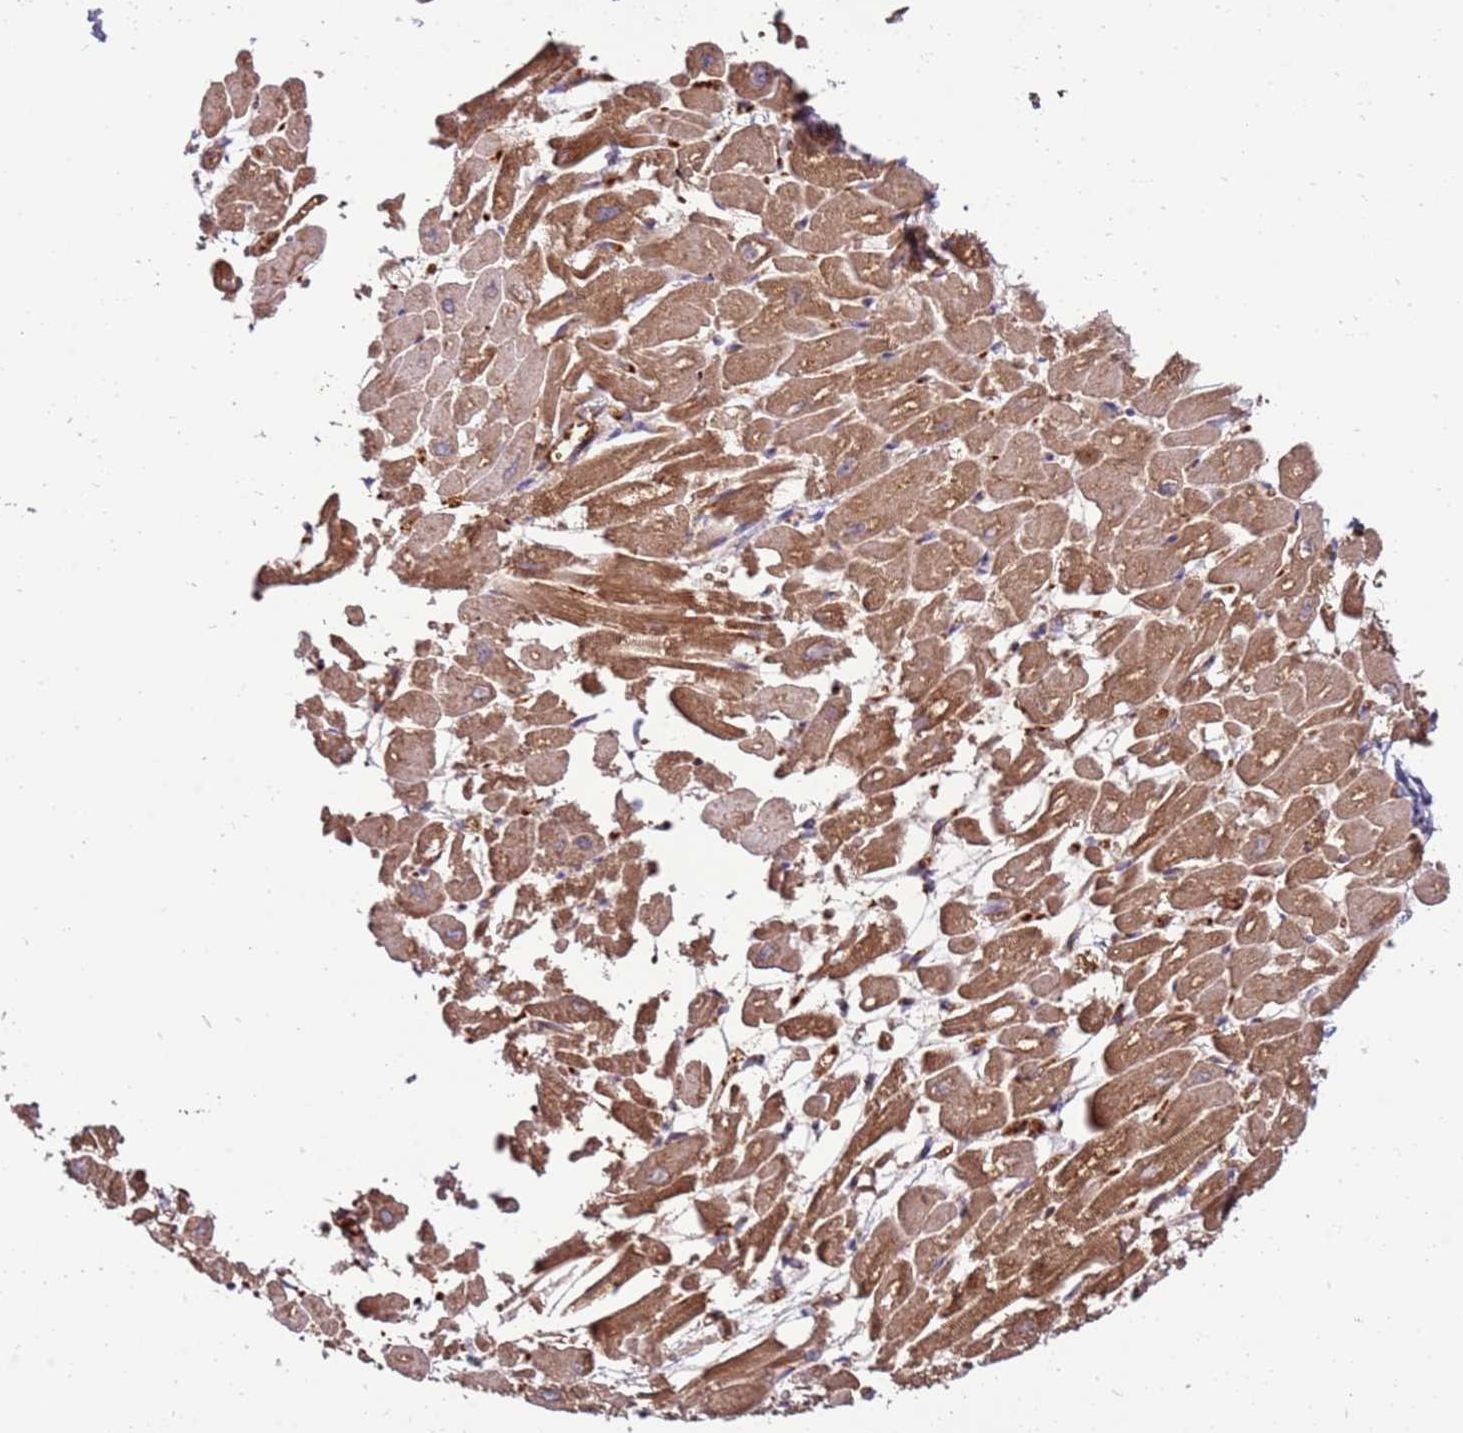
{"staining": {"intensity": "strong", "quantity": ">75%", "location": "cytoplasmic/membranous"}, "tissue": "heart muscle", "cell_type": "Cardiomyocytes", "image_type": "normal", "snomed": [{"axis": "morphology", "description": "Normal tissue, NOS"}, {"axis": "topography", "description": "Heart"}], "caption": "Strong cytoplasmic/membranous protein expression is appreciated in approximately >75% of cardiomyocytes in heart muscle. The protein is stained brown, and the nuclei are stained in blue (DAB (3,3'-diaminobenzidine) IHC with brightfield microscopy, high magnification).", "gene": "SLC44A5", "patient": {"sex": "male", "age": 54}}